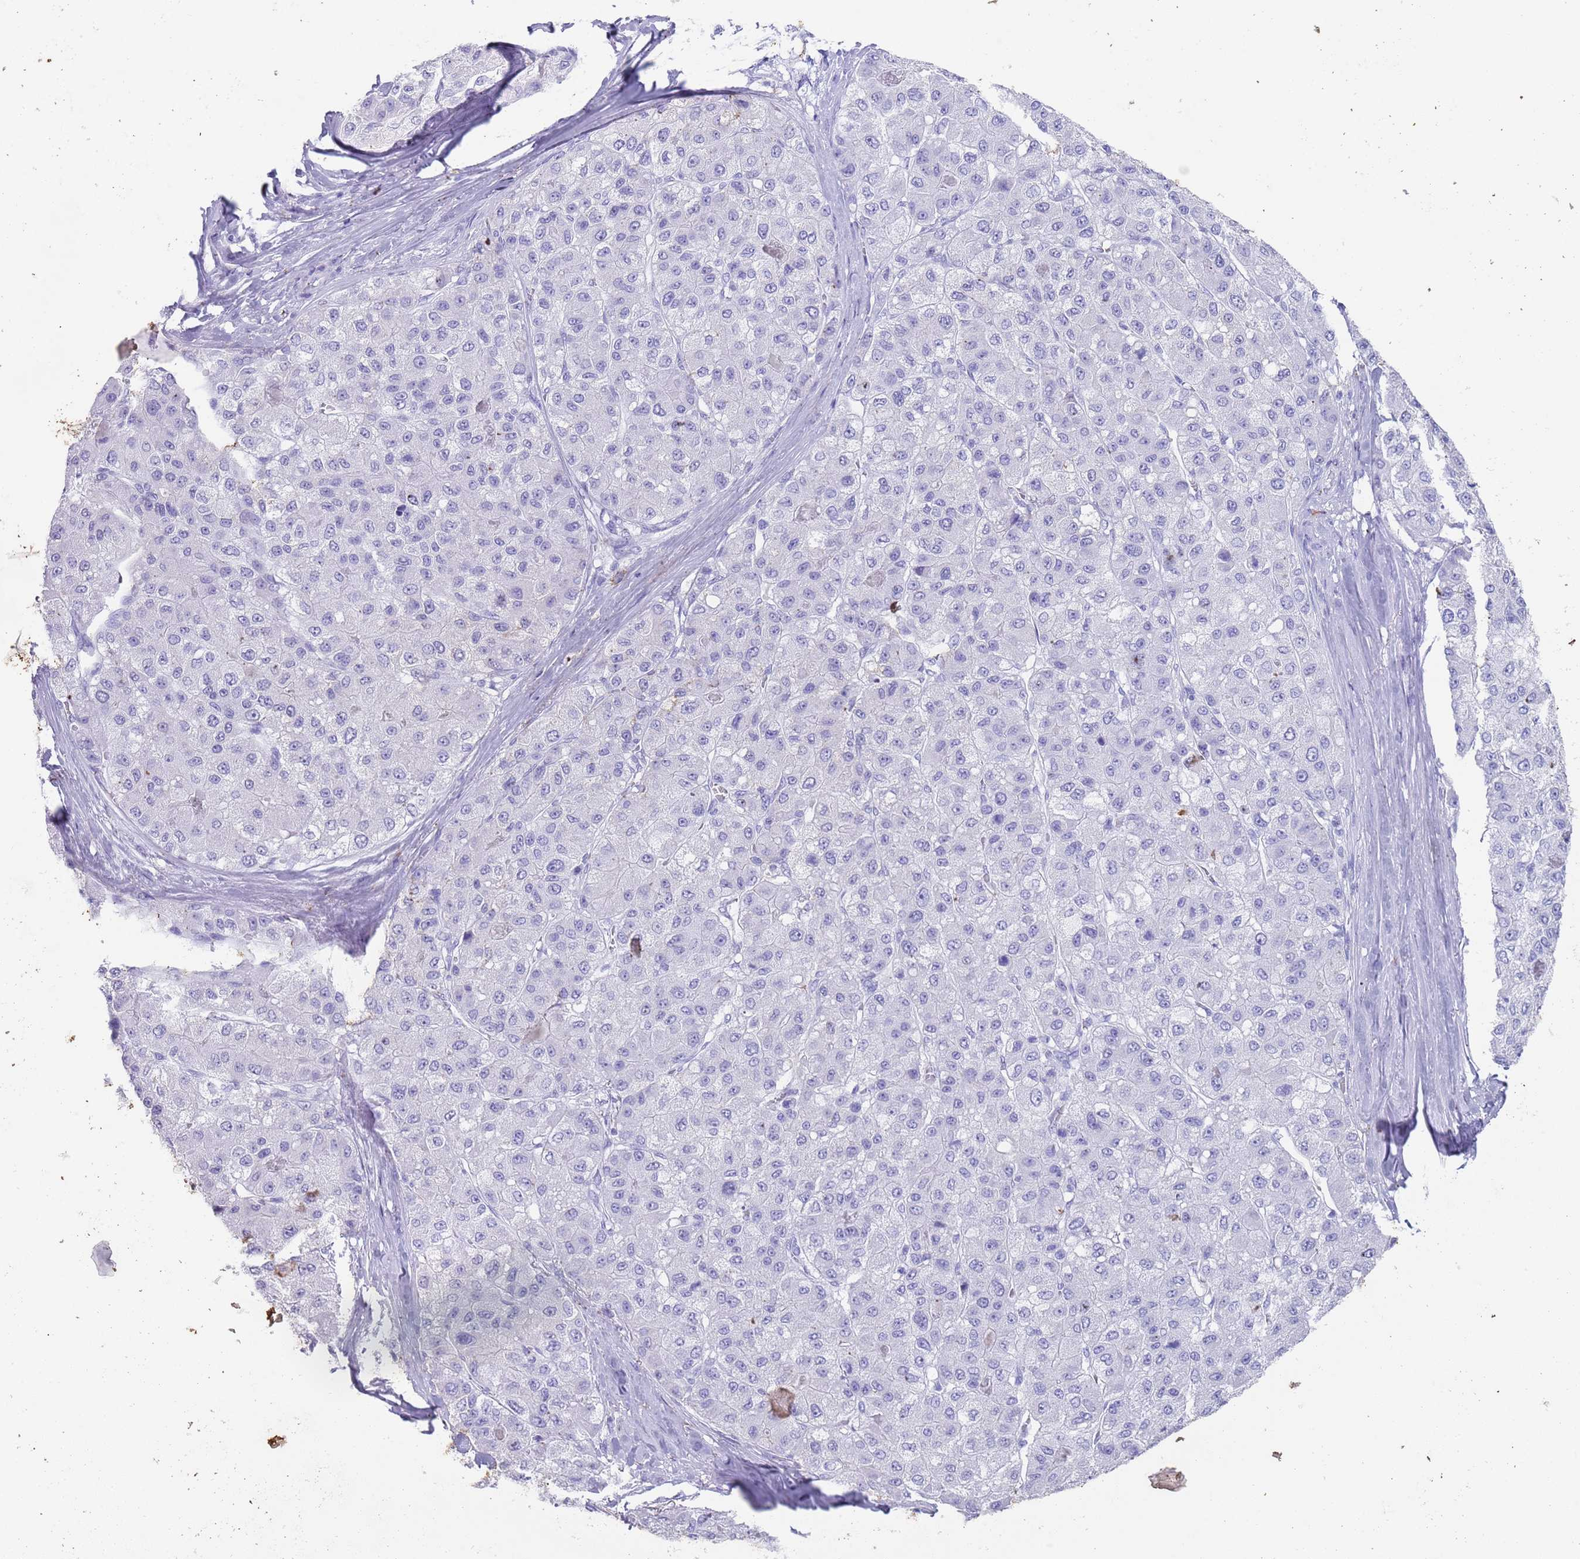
{"staining": {"intensity": "negative", "quantity": "none", "location": "none"}, "tissue": "liver cancer", "cell_type": "Tumor cells", "image_type": "cancer", "snomed": [{"axis": "morphology", "description": "Carcinoma, Hepatocellular, NOS"}, {"axis": "topography", "description": "Liver"}], "caption": "A micrograph of liver cancer (hepatocellular carcinoma) stained for a protein displays no brown staining in tumor cells. Nuclei are stained in blue.", "gene": "MYADML2", "patient": {"sex": "male", "age": 80}}